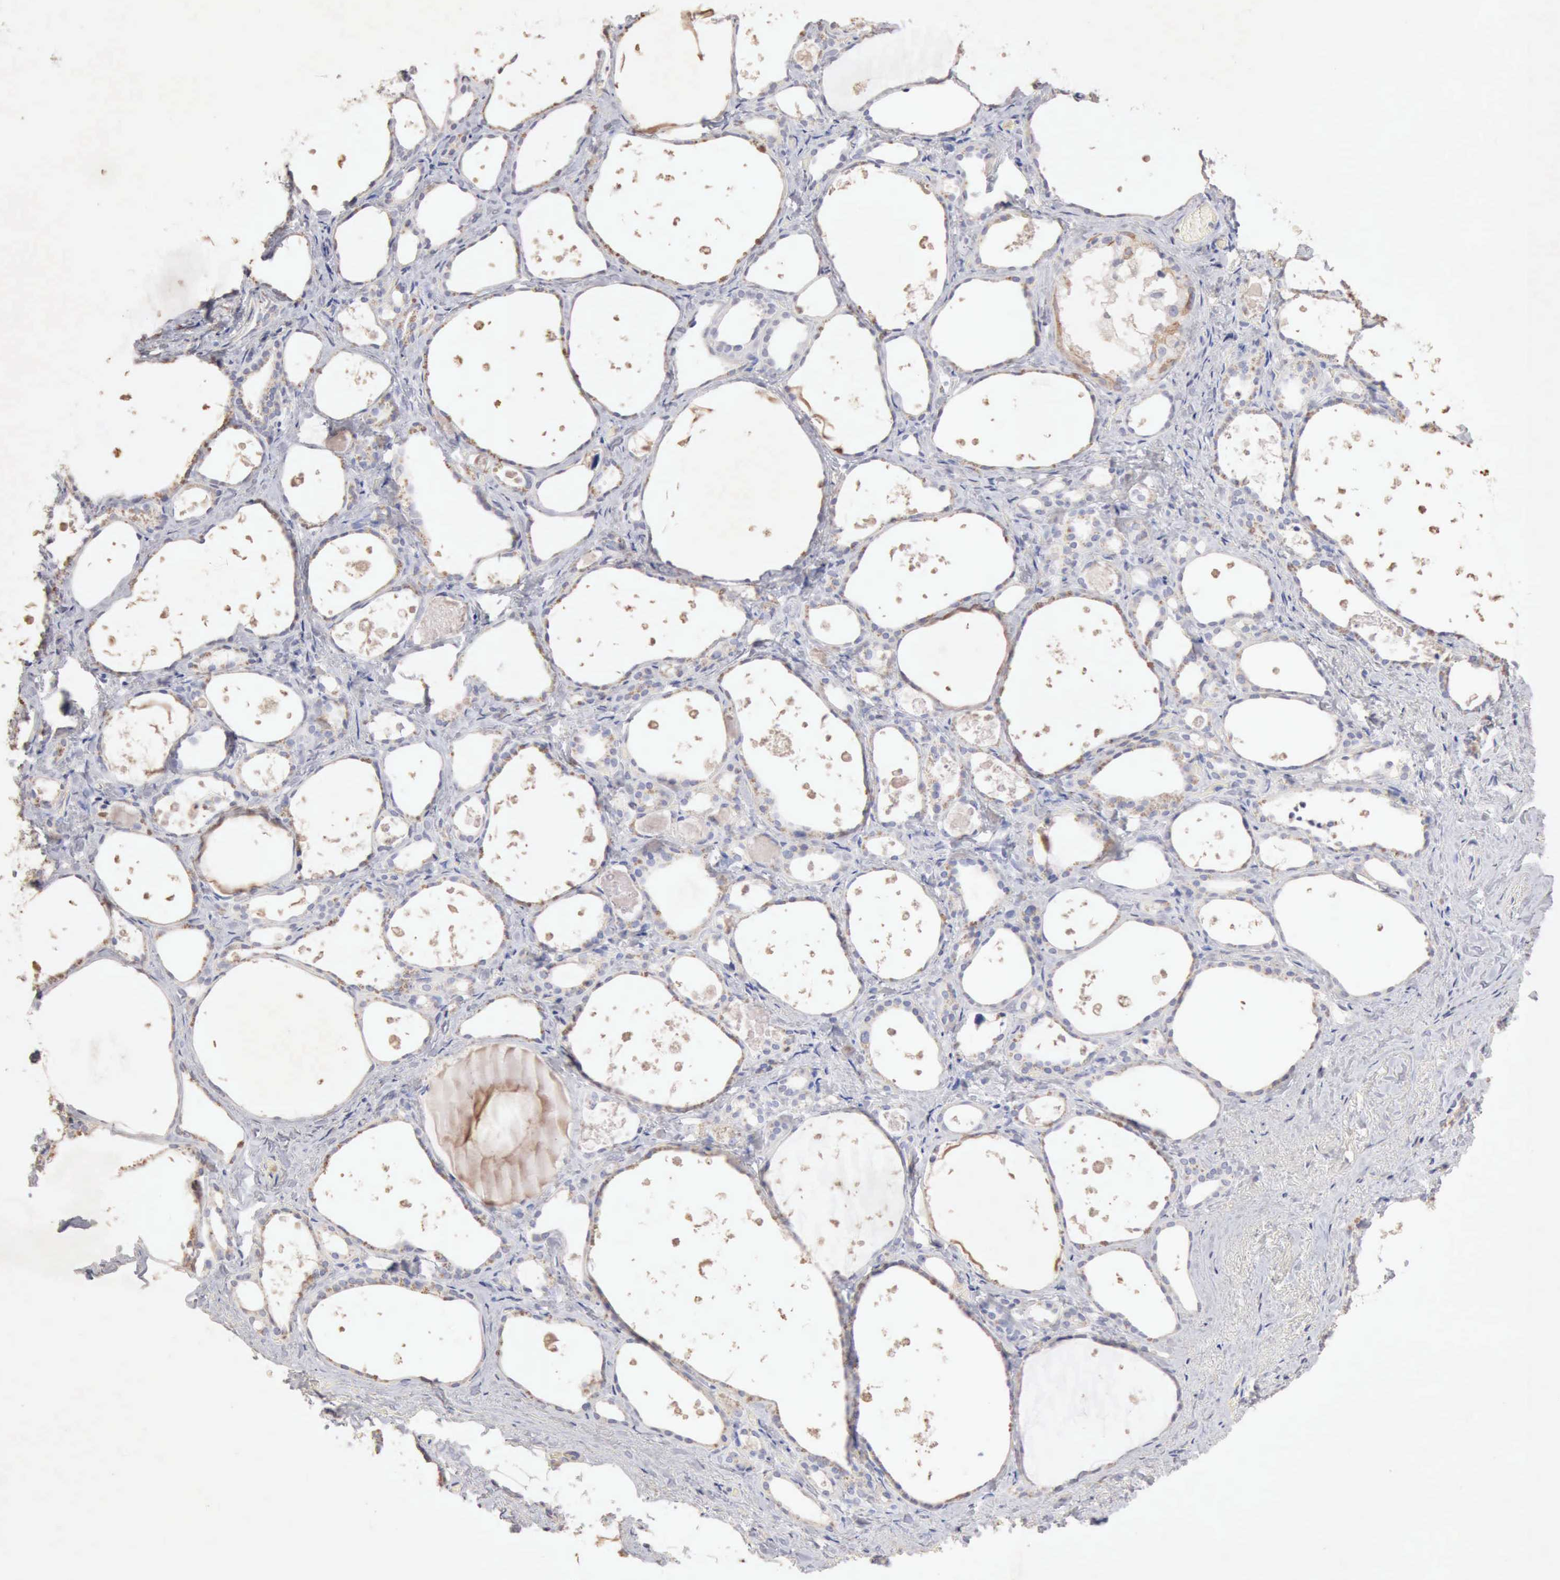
{"staining": {"intensity": "weak", "quantity": "25%-75%", "location": "cytoplasmic/membranous"}, "tissue": "thyroid gland", "cell_type": "Glandular cells", "image_type": "normal", "snomed": [{"axis": "morphology", "description": "Normal tissue, NOS"}, {"axis": "topography", "description": "Thyroid gland"}], "caption": "This image exhibits IHC staining of normal human thyroid gland, with low weak cytoplasmic/membranous expression in approximately 25%-75% of glandular cells.", "gene": "KRT6B", "patient": {"sex": "female", "age": 75}}